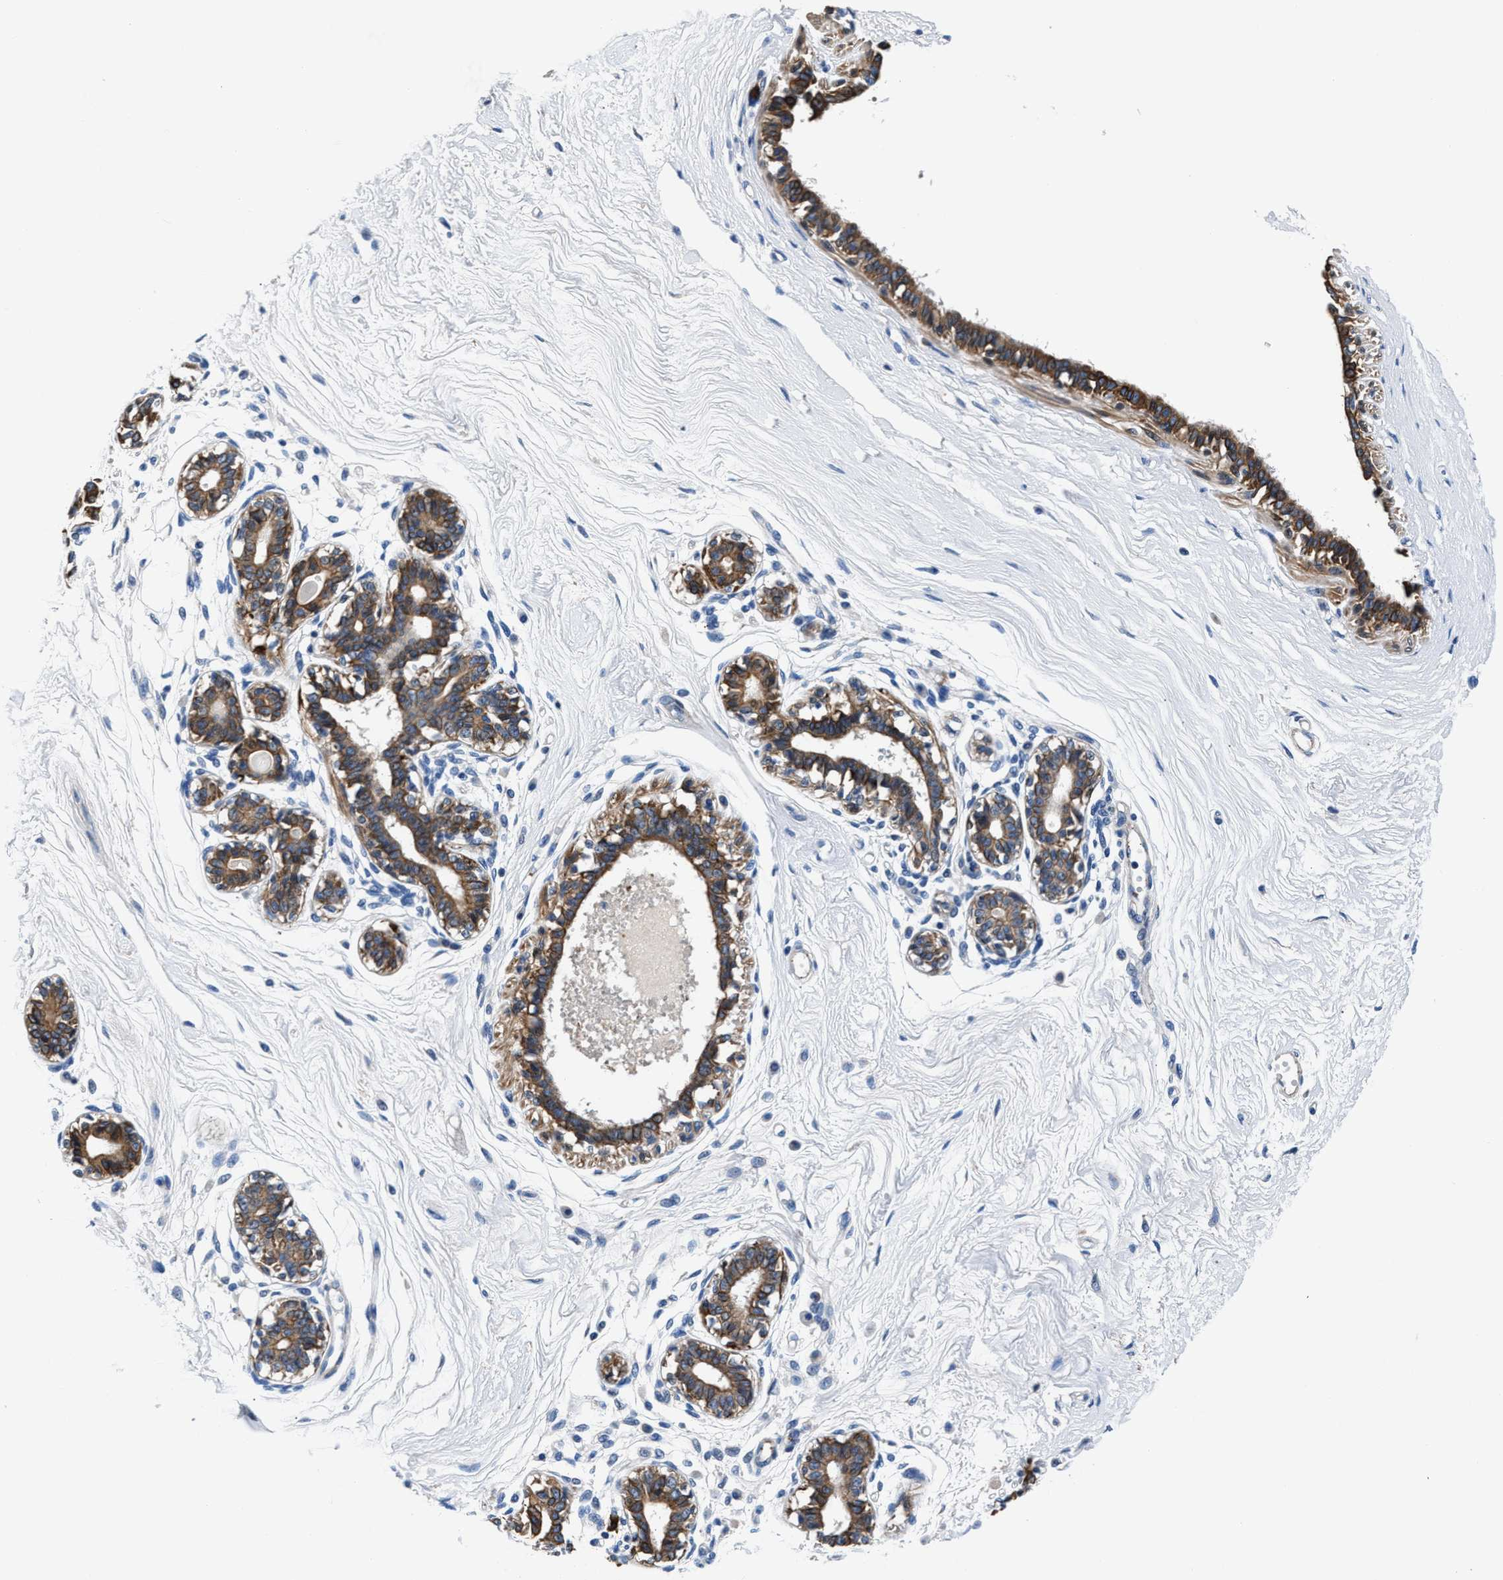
{"staining": {"intensity": "negative", "quantity": "none", "location": "none"}, "tissue": "breast", "cell_type": "Adipocytes", "image_type": "normal", "snomed": [{"axis": "morphology", "description": "Normal tissue, NOS"}, {"axis": "topography", "description": "Breast"}], "caption": "Photomicrograph shows no significant protein expression in adipocytes of unremarkable breast.", "gene": "PARG", "patient": {"sex": "female", "age": 45}}